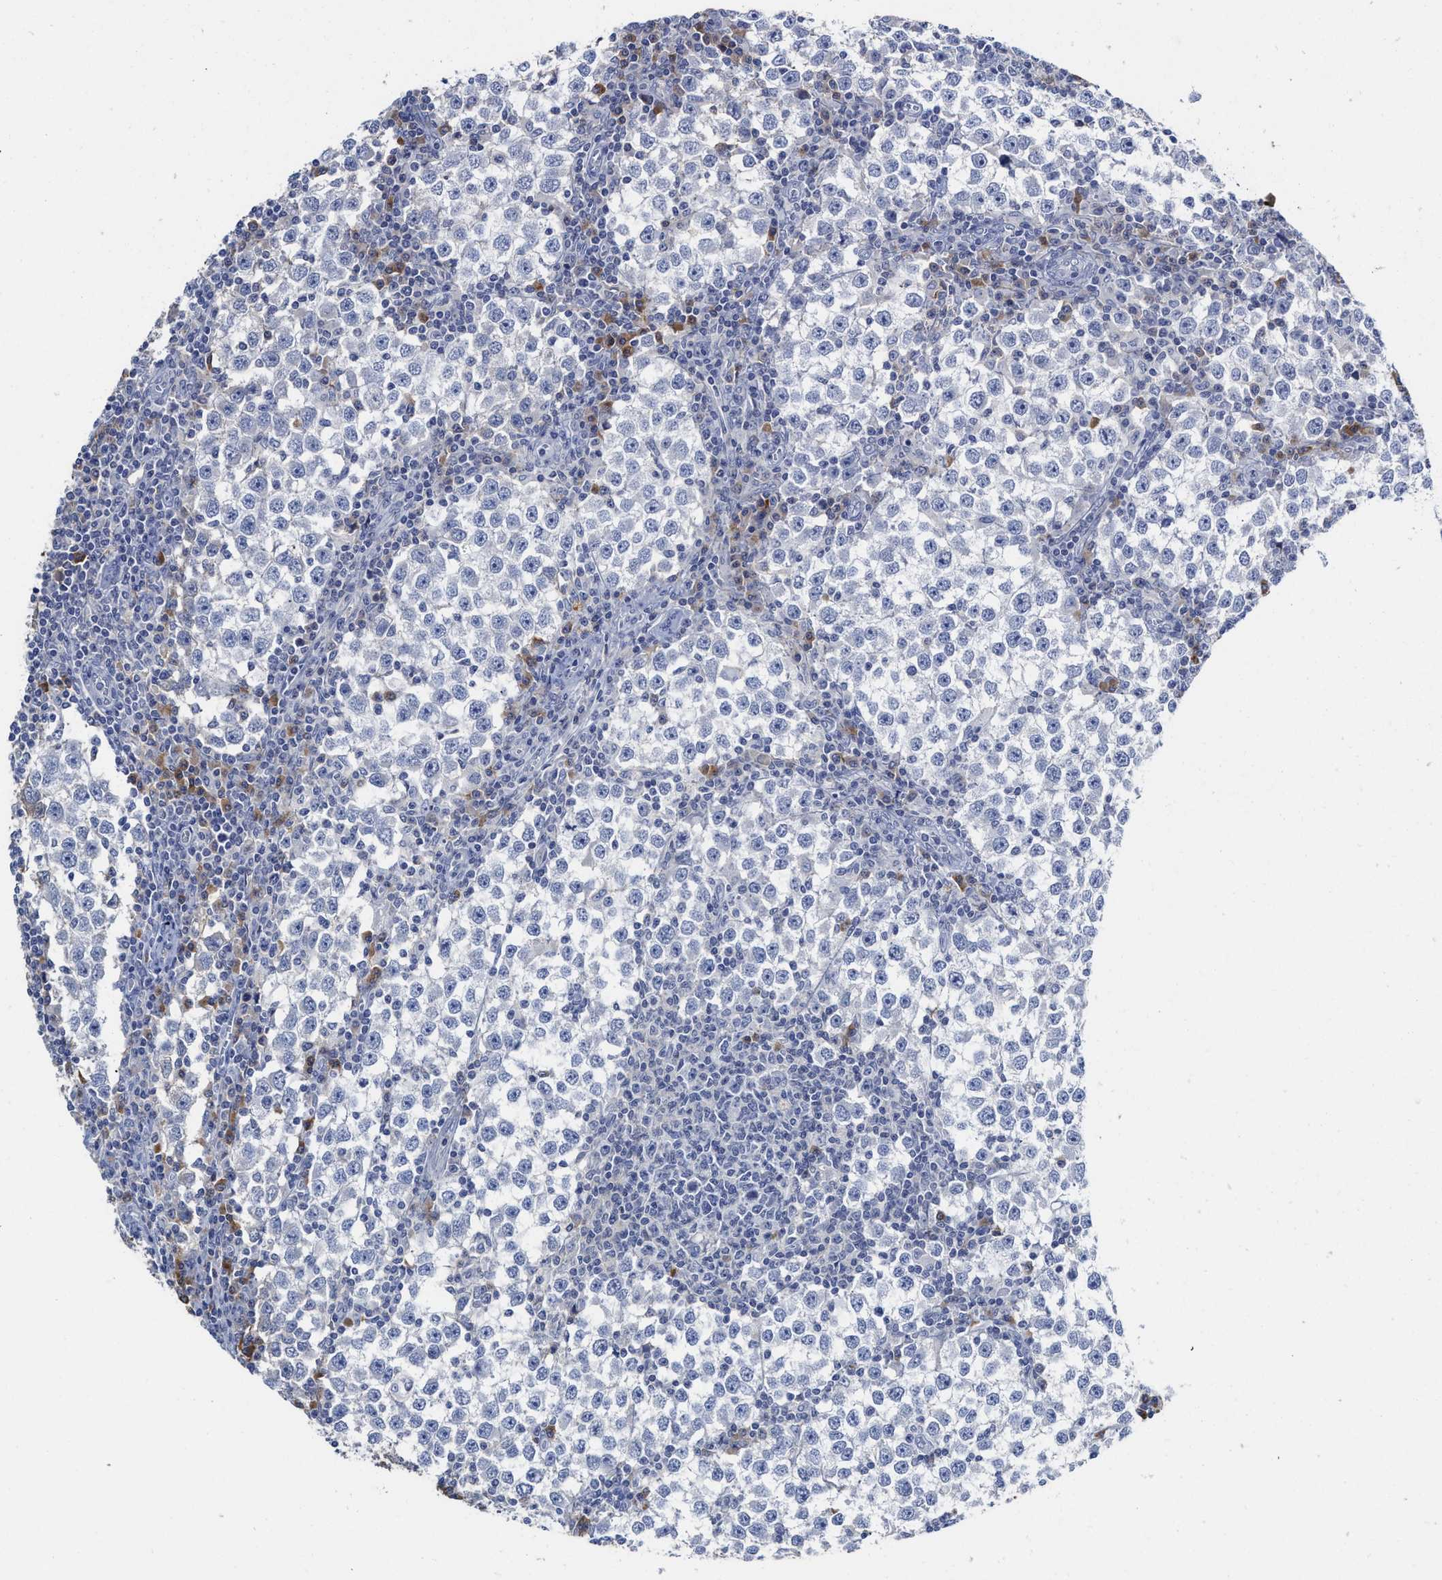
{"staining": {"intensity": "negative", "quantity": "none", "location": "none"}, "tissue": "testis cancer", "cell_type": "Tumor cells", "image_type": "cancer", "snomed": [{"axis": "morphology", "description": "Seminoma, NOS"}, {"axis": "topography", "description": "Testis"}], "caption": "An immunohistochemistry (IHC) image of testis cancer is shown. There is no staining in tumor cells of testis cancer. Brightfield microscopy of IHC stained with DAB (3,3'-diaminobenzidine) (brown) and hematoxylin (blue), captured at high magnification.", "gene": "C2", "patient": {"sex": "male", "age": 65}}